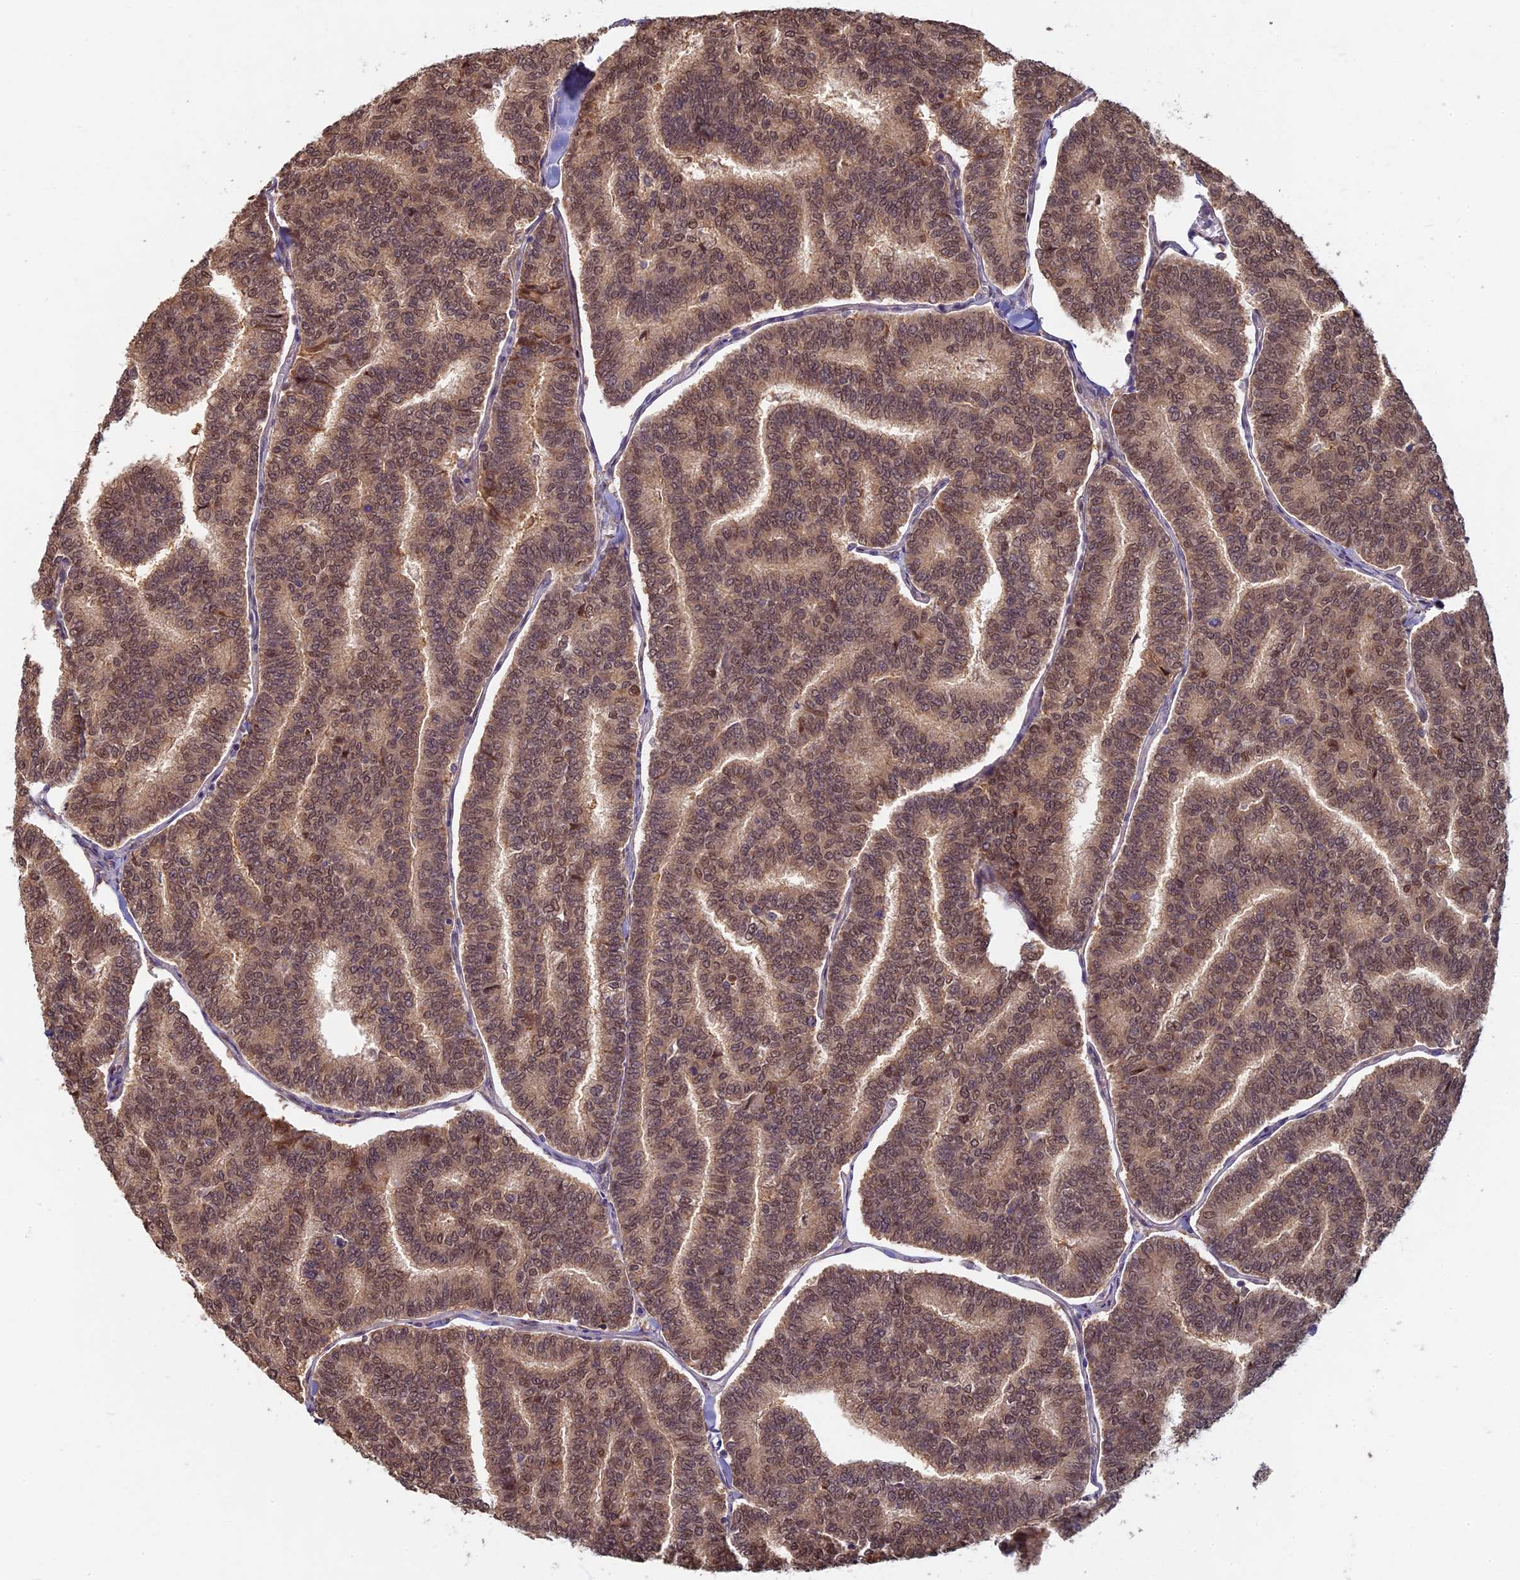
{"staining": {"intensity": "moderate", "quantity": ">75%", "location": "cytoplasmic/membranous,nuclear"}, "tissue": "thyroid cancer", "cell_type": "Tumor cells", "image_type": "cancer", "snomed": [{"axis": "morphology", "description": "Papillary adenocarcinoma, NOS"}, {"axis": "topography", "description": "Thyroid gland"}], "caption": "Thyroid cancer (papillary adenocarcinoma) tissue demonstrates moderate cytoplasmic/membranous and nuclear positivity in about >75% of tumor cells, visualized by immunohistochemistry. Immunohistochemistry stains the protein in brown and the nuclei are stained blue.", "gene": "RSPH3", "patient": {"sex": "female", "age": 35}}